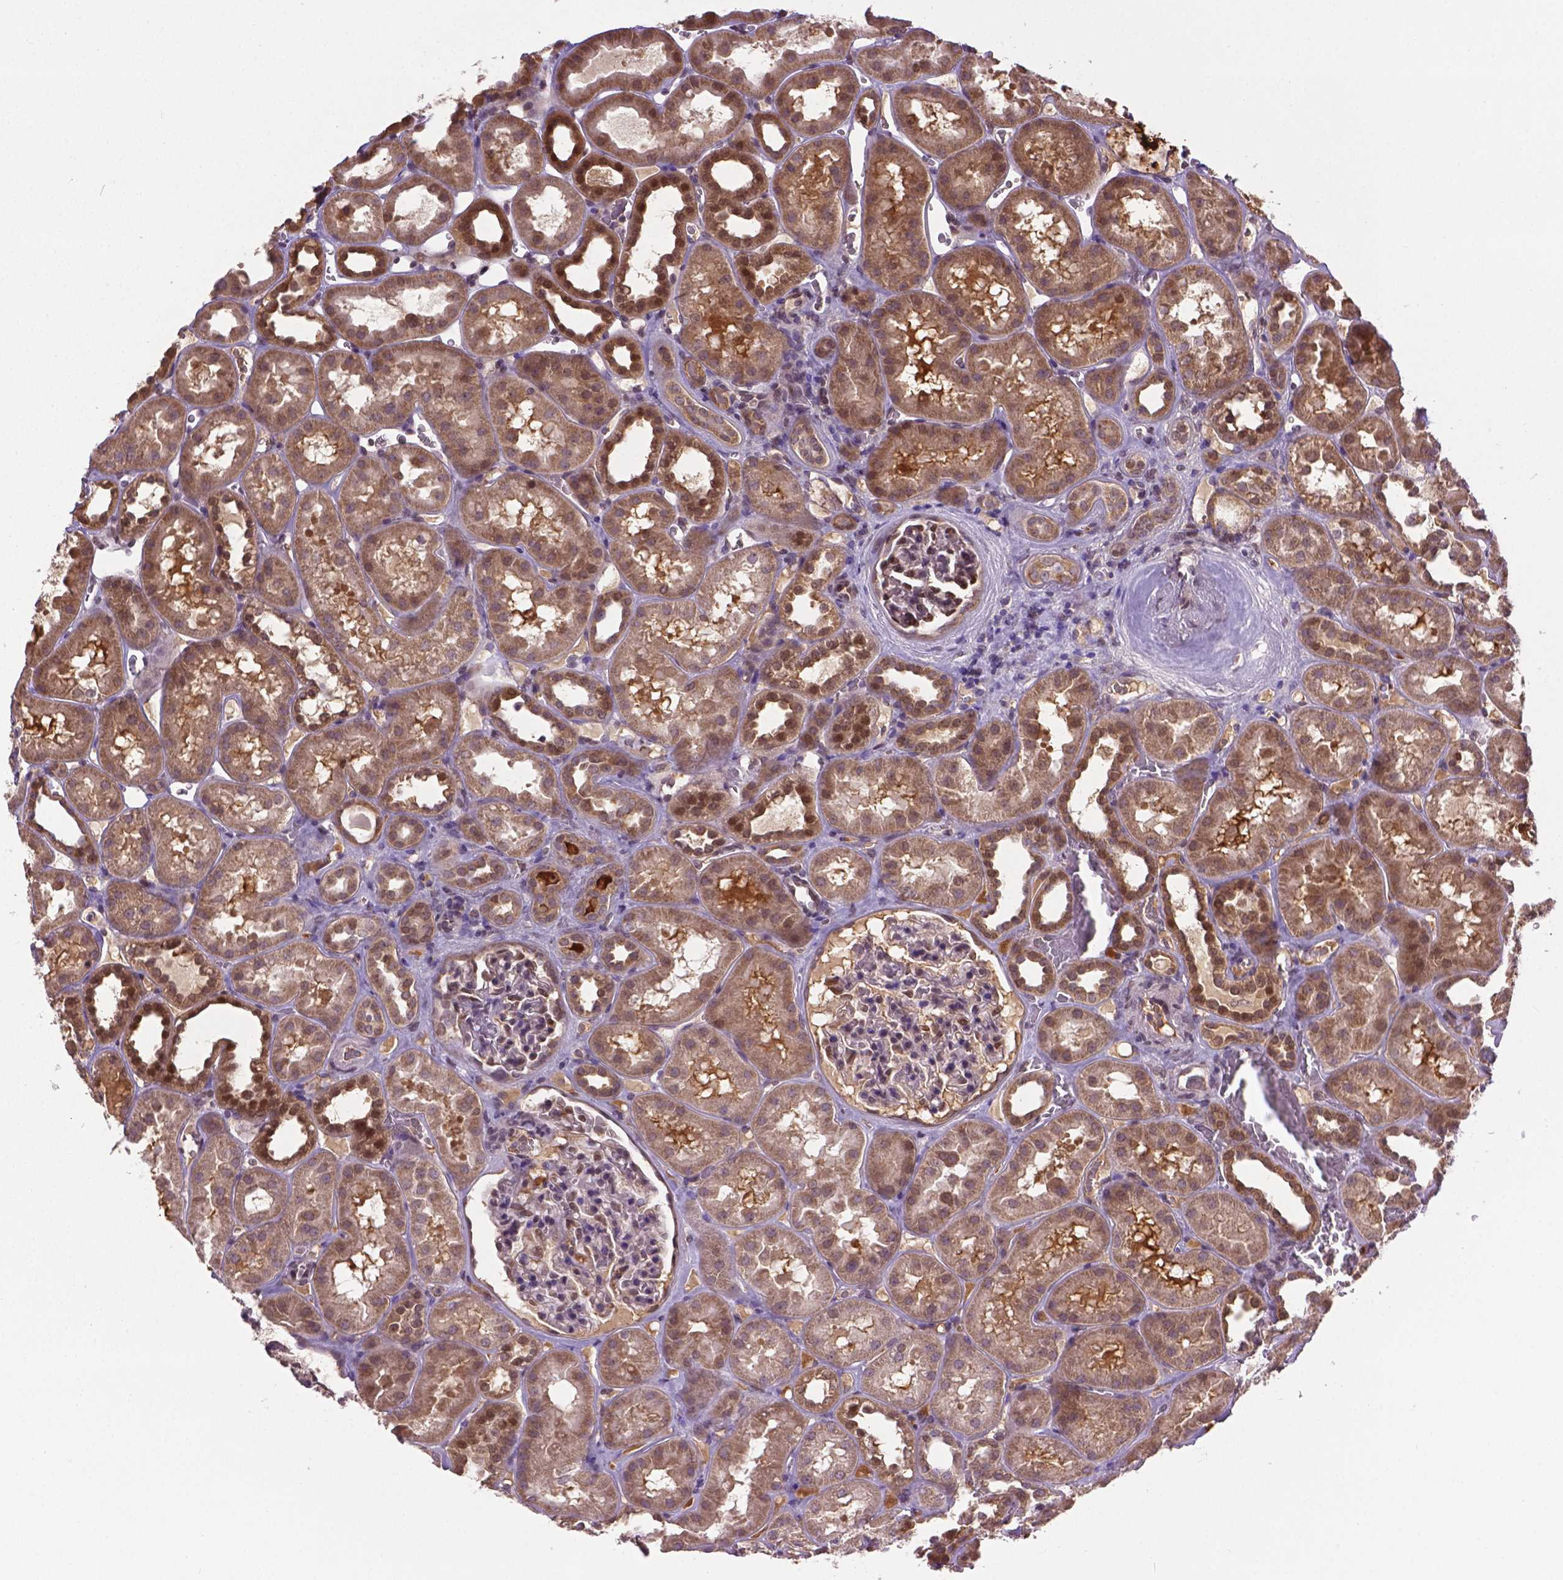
{"staining": {"intensity": "moderate", "quantity": "<25%", "location": "nuclear"}, "tissue": "kidney", "cell_type": "Cells in glomeruli", "image_type": "normal", "snomed": [{"axis": "morphology", "description": "Normal tissue, NOS"}, {"axis": "topography", "description": "Kidney"}], "caption": "The histopathology image displays a brown stain indicating the presence of a protein in the nuclear of cells in glomeruli in kidney. (DAB = brown stain, brightfield microscopy at high magnification).", "gene": "ENSG00000289700", "patient": {"sex": "female", "age": 41}}